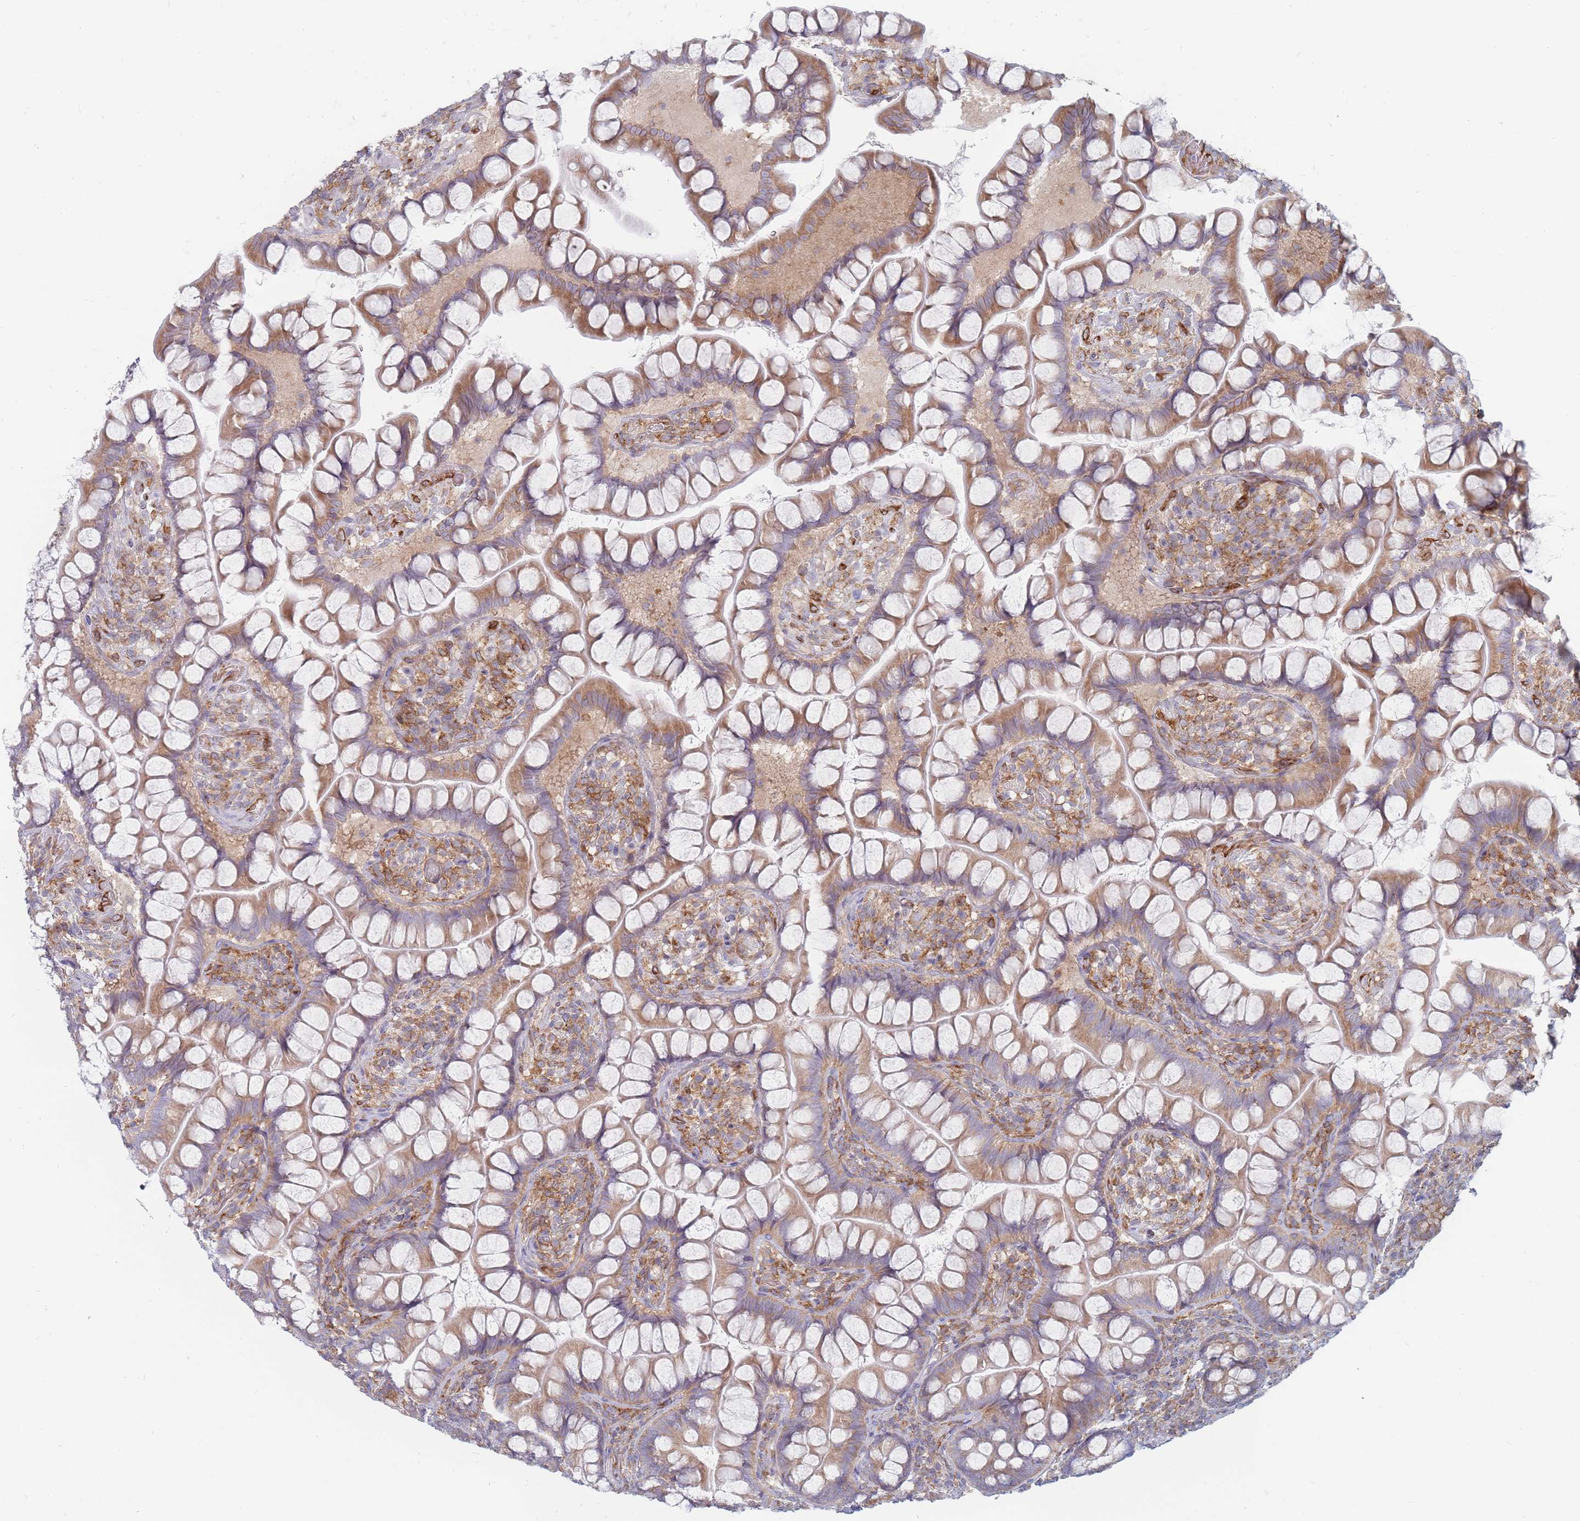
{"staining": {"intensity": "moderate", "quantity": ">75%", "location": "cytoplasmic/membranous"}, "tissue": "small intestine", "cell_type": "Glandular cells", "image_type": "normal", "snomed": [{"axis": "morphology", "description": "Normal tissue, NOS"}, {"axis": "topography", "description": "Small intestine"}], "caption": "IHC of benign human small intestine shows medium levels of moderate cytoplasmic/membranous staining in about >75% of glandular cells. Using DAB (brown) and hematoxylin (blue) stains, captured at high magnification using brightfield microscopy.", "gene": "MAP1S", "patient": {"sex": "male", "age": 70}}